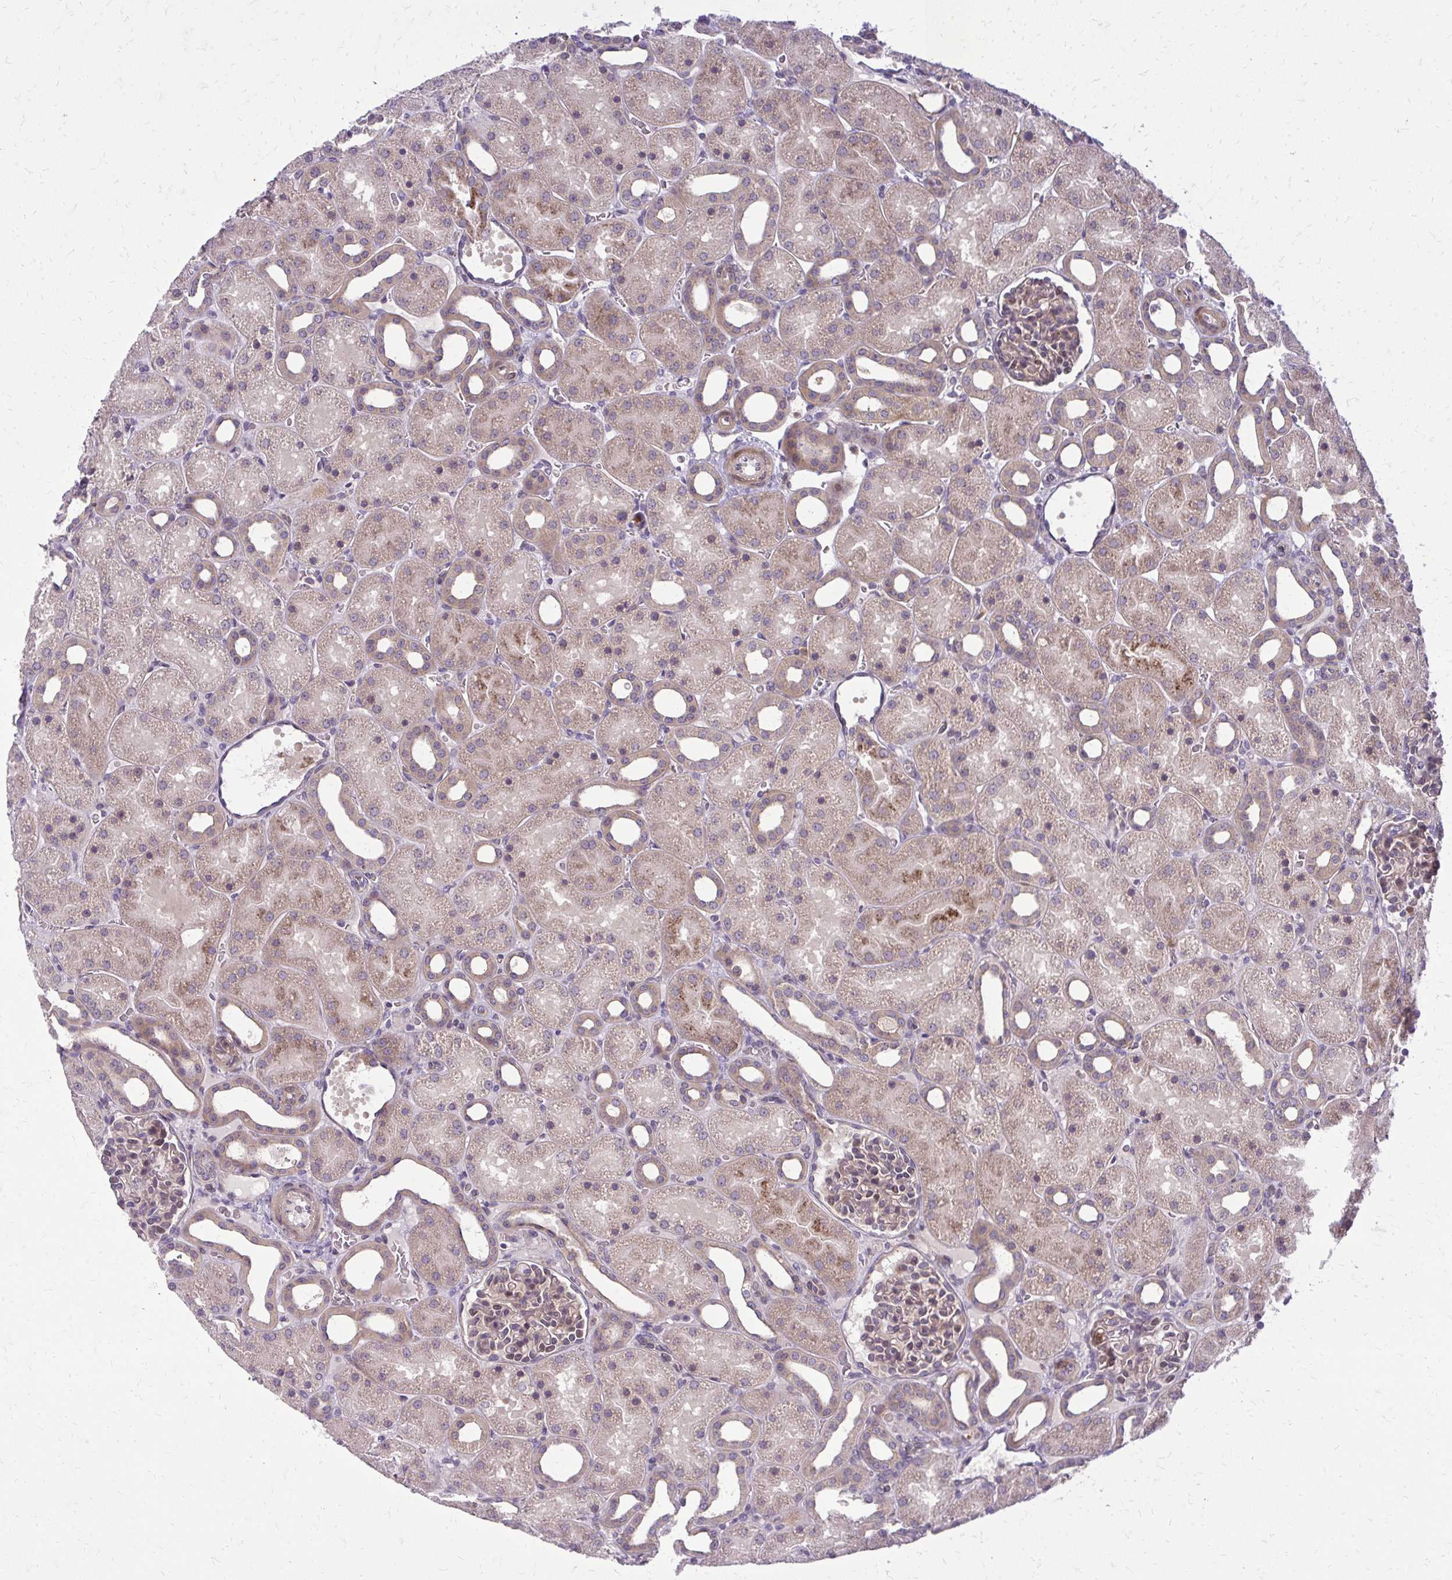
{"staining": {"intensity": "weak", "quantity": "25%-75%", "location": "cytoplasmic/membranous"}, "tissue": "kidney", "cell_type": "Cells in glomeruli", "image_type": "normal", "snomed": [{"axis": "morphology", "description": "Normal tissue, NOS"}, {"axis": "topography", "description": "Kidney"}], "caption": "IHC (DAB) staining of unremarkable kidney demonstrates weak cytoplasmic/membranous protein expression in approximately 25%-75% of cells in glomeruli. (DAB IHC, brown staining for protein, blue staining for nuclei).", "gene": "OXNAD1", "patient": {"sex": "male", "age": 2}}